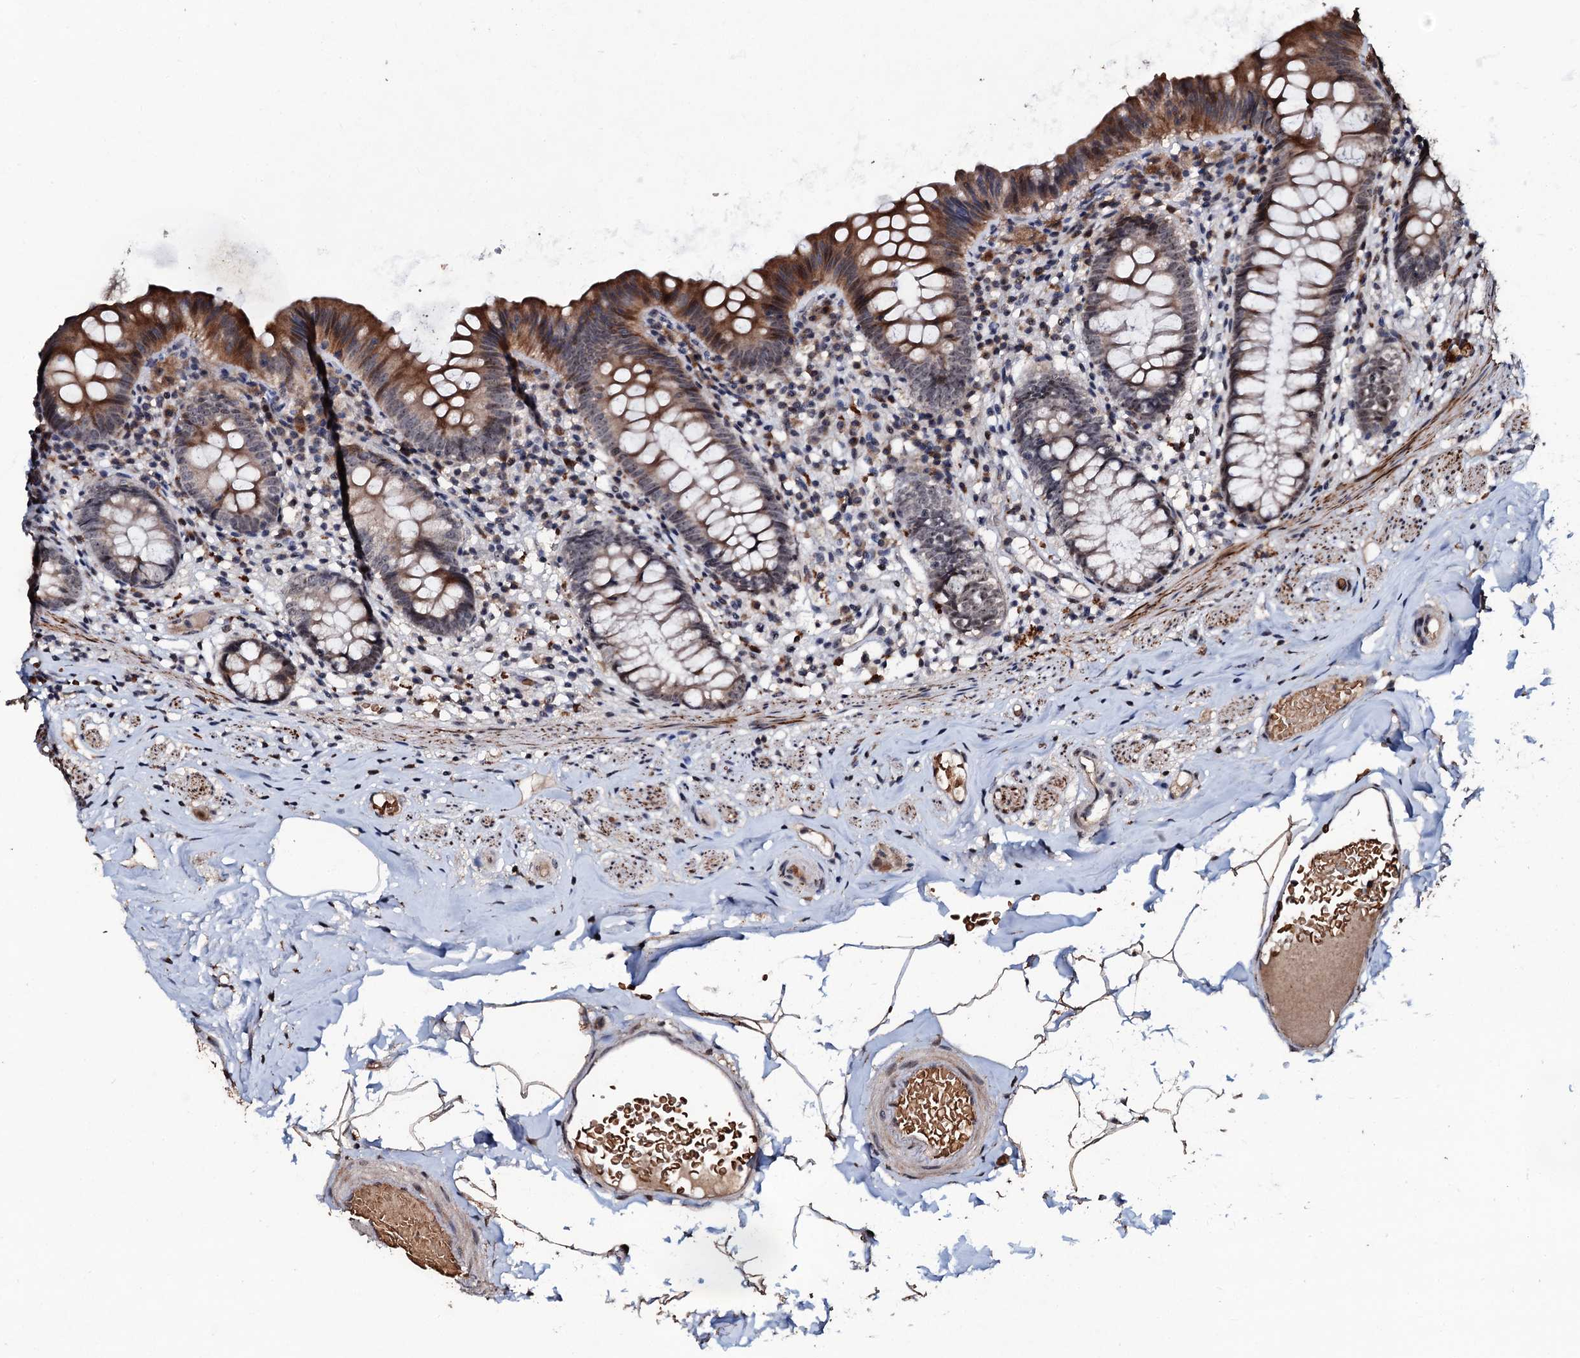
{"staining": {"intensity": "moderate", "quantity": "25%-75%", "location": "cytoplasmic/membranous"}, "tissue": "appendix", "cell_type": "Glandular cells", "image_type": "normal", "snomed": [{"axis": "morphology", "description": "Normal tissue, NOS"}, {"axis": "topography", "description": "Appendix"}], "caption": "About 25%-75% of glandular cells in normal appendix reveal moderate cytoplasmic/membranous protein expression as visualized by brown immunohistochemical staining.", "gene": "SUPT7L", "patient": {"sex": "male", "age": 55}}